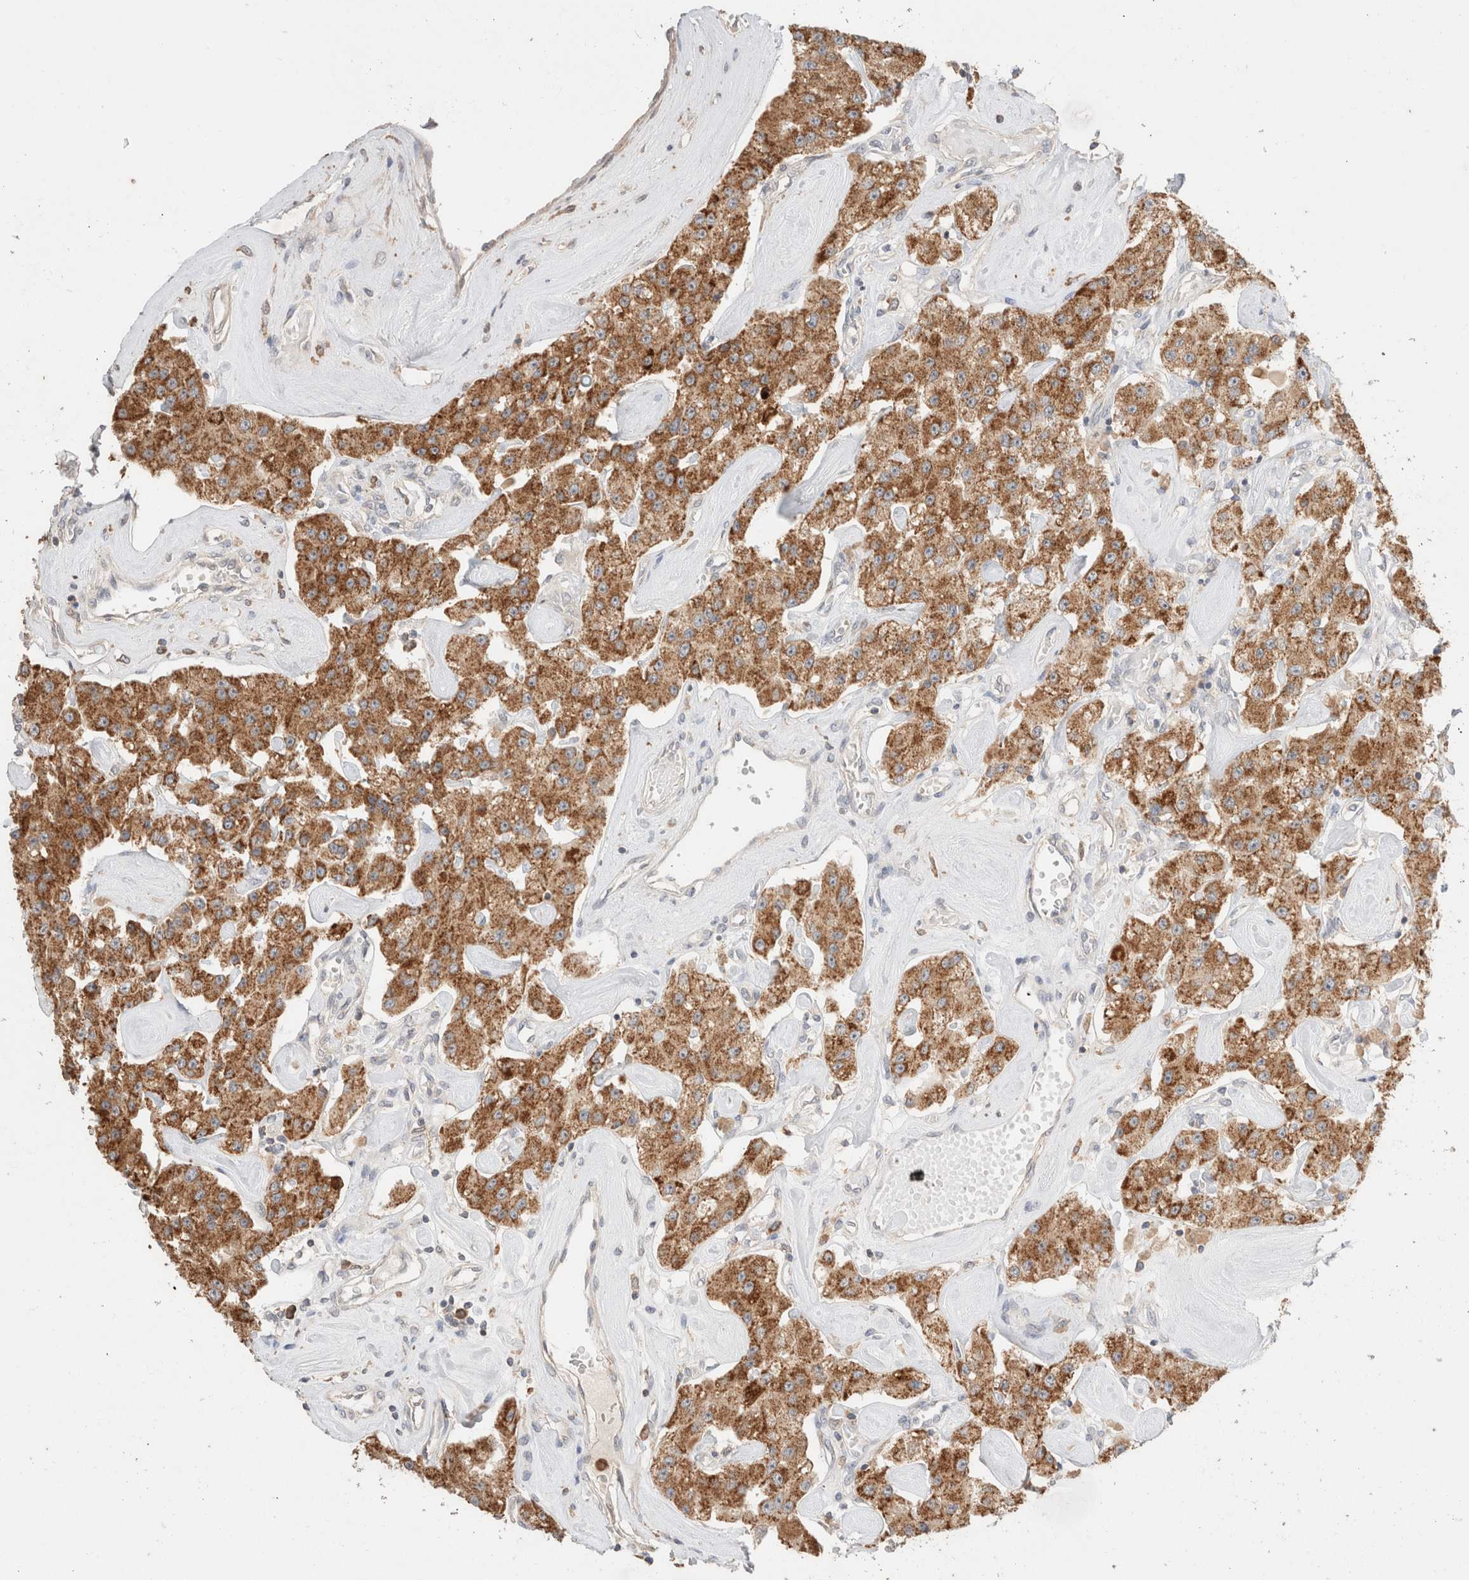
{"staining": {"intensity": "strong", "quantity": ">75%", "location": "cytoplasmic/membranous"}, "tissue": "carcinoid", "cell_type": "Tumor cells", "image_type": "cancer", "snomed": [{"axis": "morphology", "description": "Carcinoid, malignant, NOS"}, {"axis": "topography", "description": "Pancreas"}], "caption": "Protein analysis of malignant carcinoid tissue exhibits strong cytoplasmic/membranous expression in approximately >75% of tumor cells. (brown staining indicates protein expression, while blue staining denotes nuclei).", "gene": "TRIM41", "patient": {"sex": "male", "age": 41}}